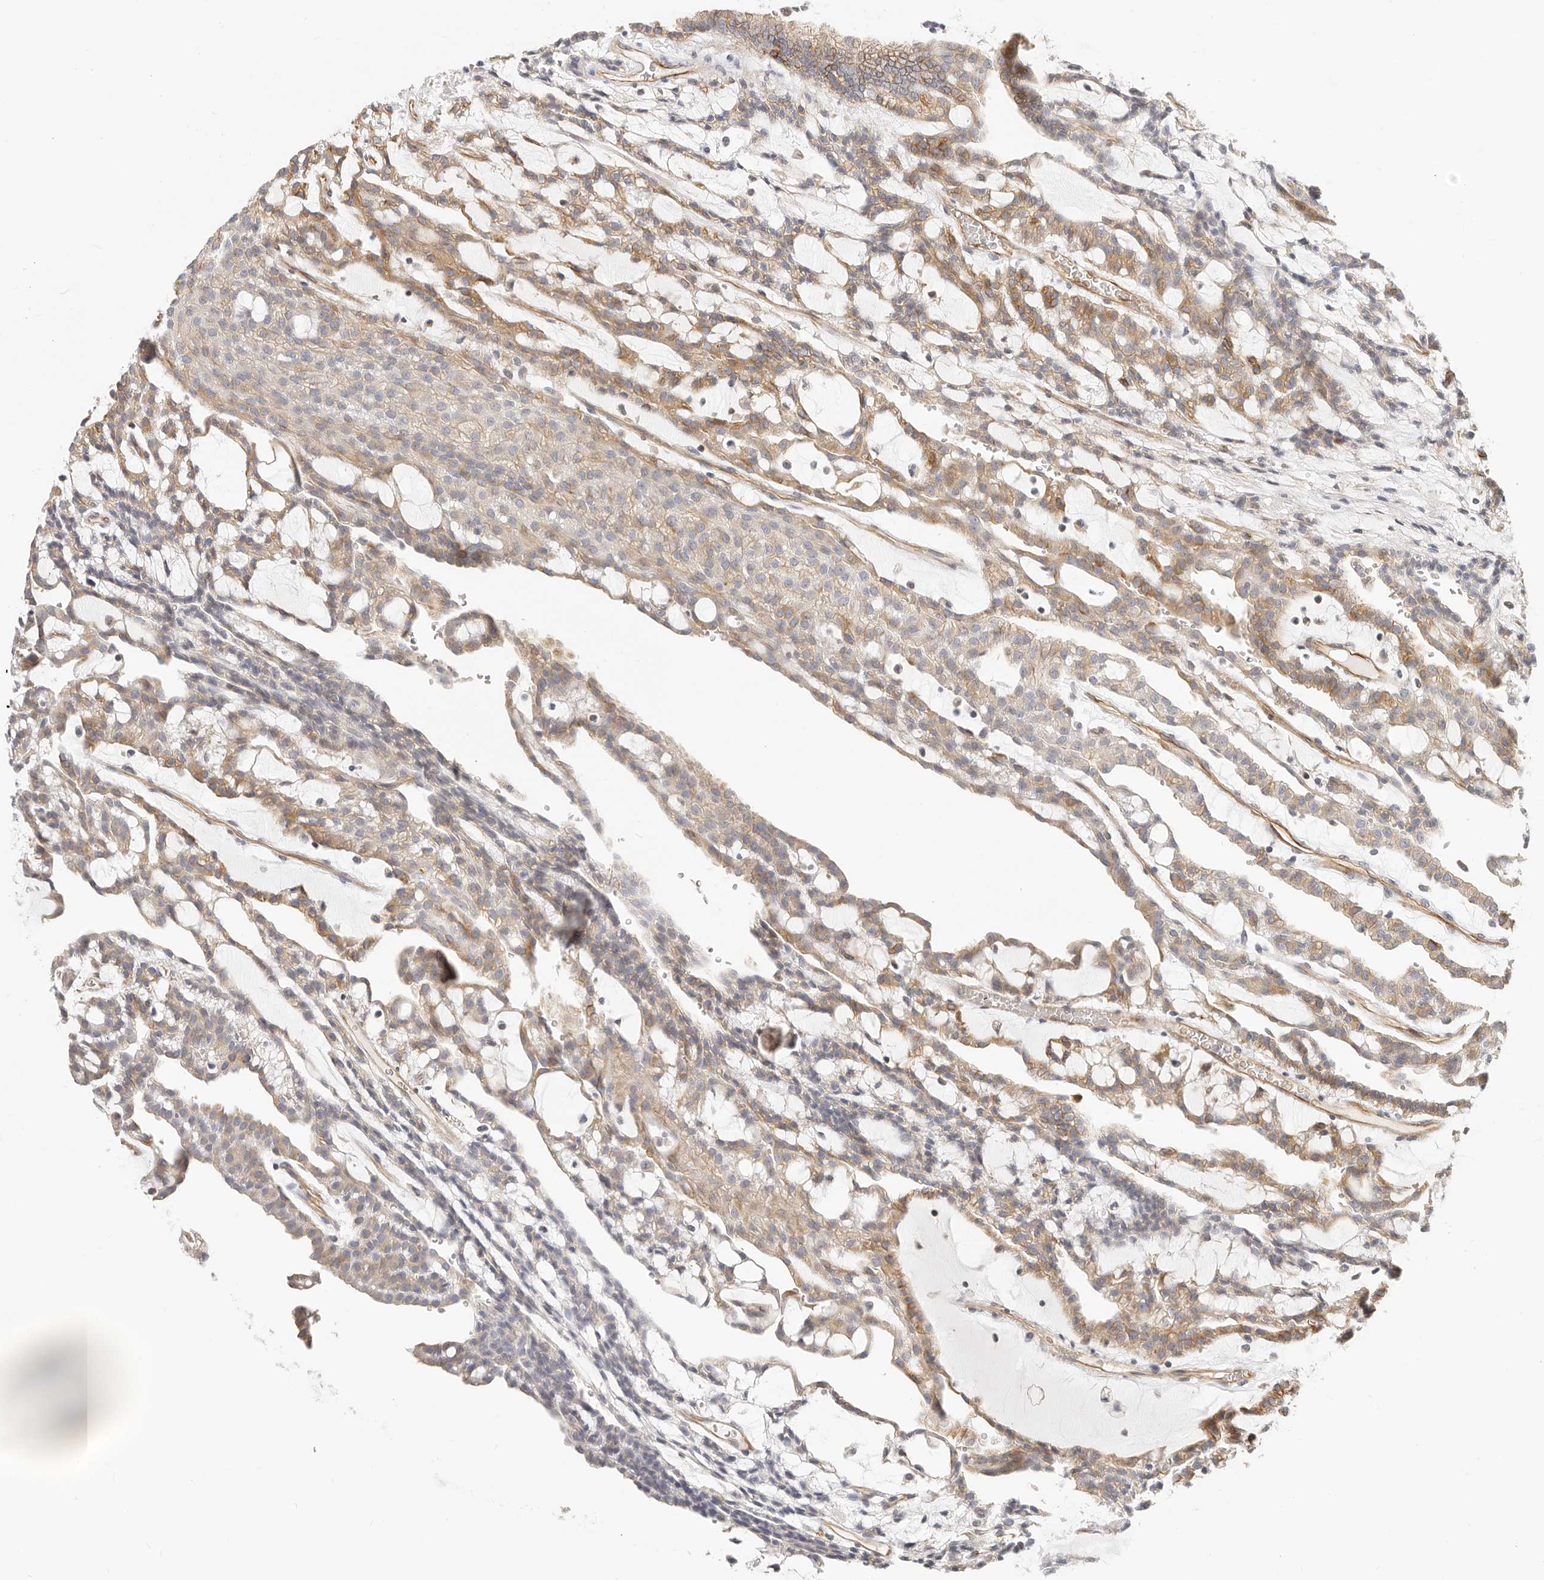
{"staining": {"intensity": "moderate", "quantity": "25%-75%", "location": "cytoplasmic/membranous"}, "tissue": "renal cancer", "cell_type": "Tumor cells", "image_type": "cancer", "snomed": [{"axis": "morphology", "description": "Adenocarcinoma, NOS"}, {"axis": "topography", "description": "Kidney"}], "caption": "Approximately 25%-75% of tumor cells in human adenocarcinoma (renal) exhibit moderate cytoplasmic/membranous protein positivity as visualized by brown immunohistochemical staining.", "gene": "DTNBP1", "patient": {"sex": "male", "age": 63}}